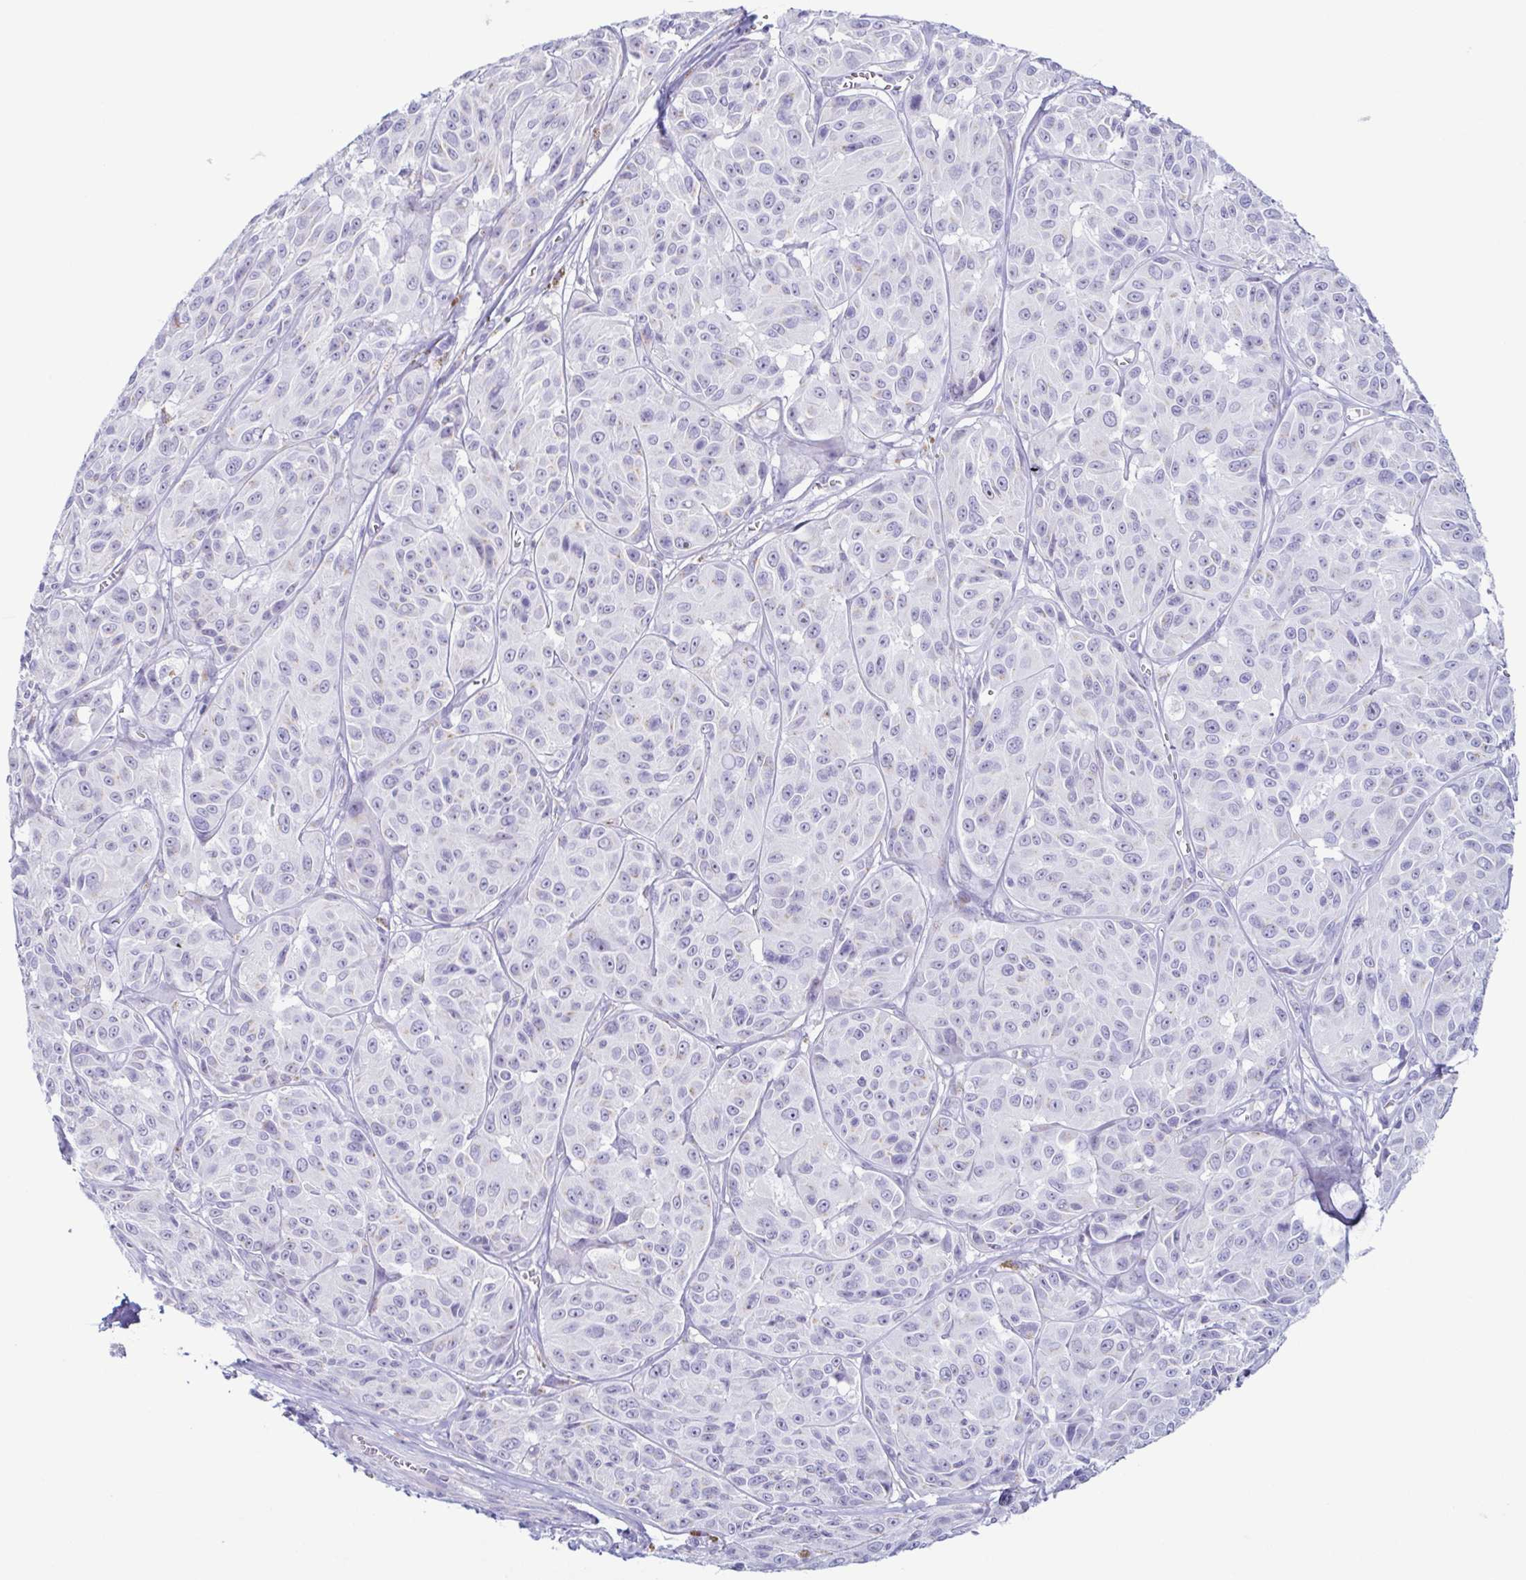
{"staining": {"intensity": "negative", "quantity": "none", "location": "none"}, "tissue": "melanoma", "cell_type": "Tumor cells", "image_type": "cancer", "snomed": [{"axis": "morphology", "description": "Malignant melanoma, NOS"}, {"axis": "topography", "description": "Skin"}], "caption": "Human malignant melanoma stained for a protein using immunohistochemistry exhibits no positivity in tumor cells.", "gene": "AZU1", "patient": {"sex": "male", "age": 91}}